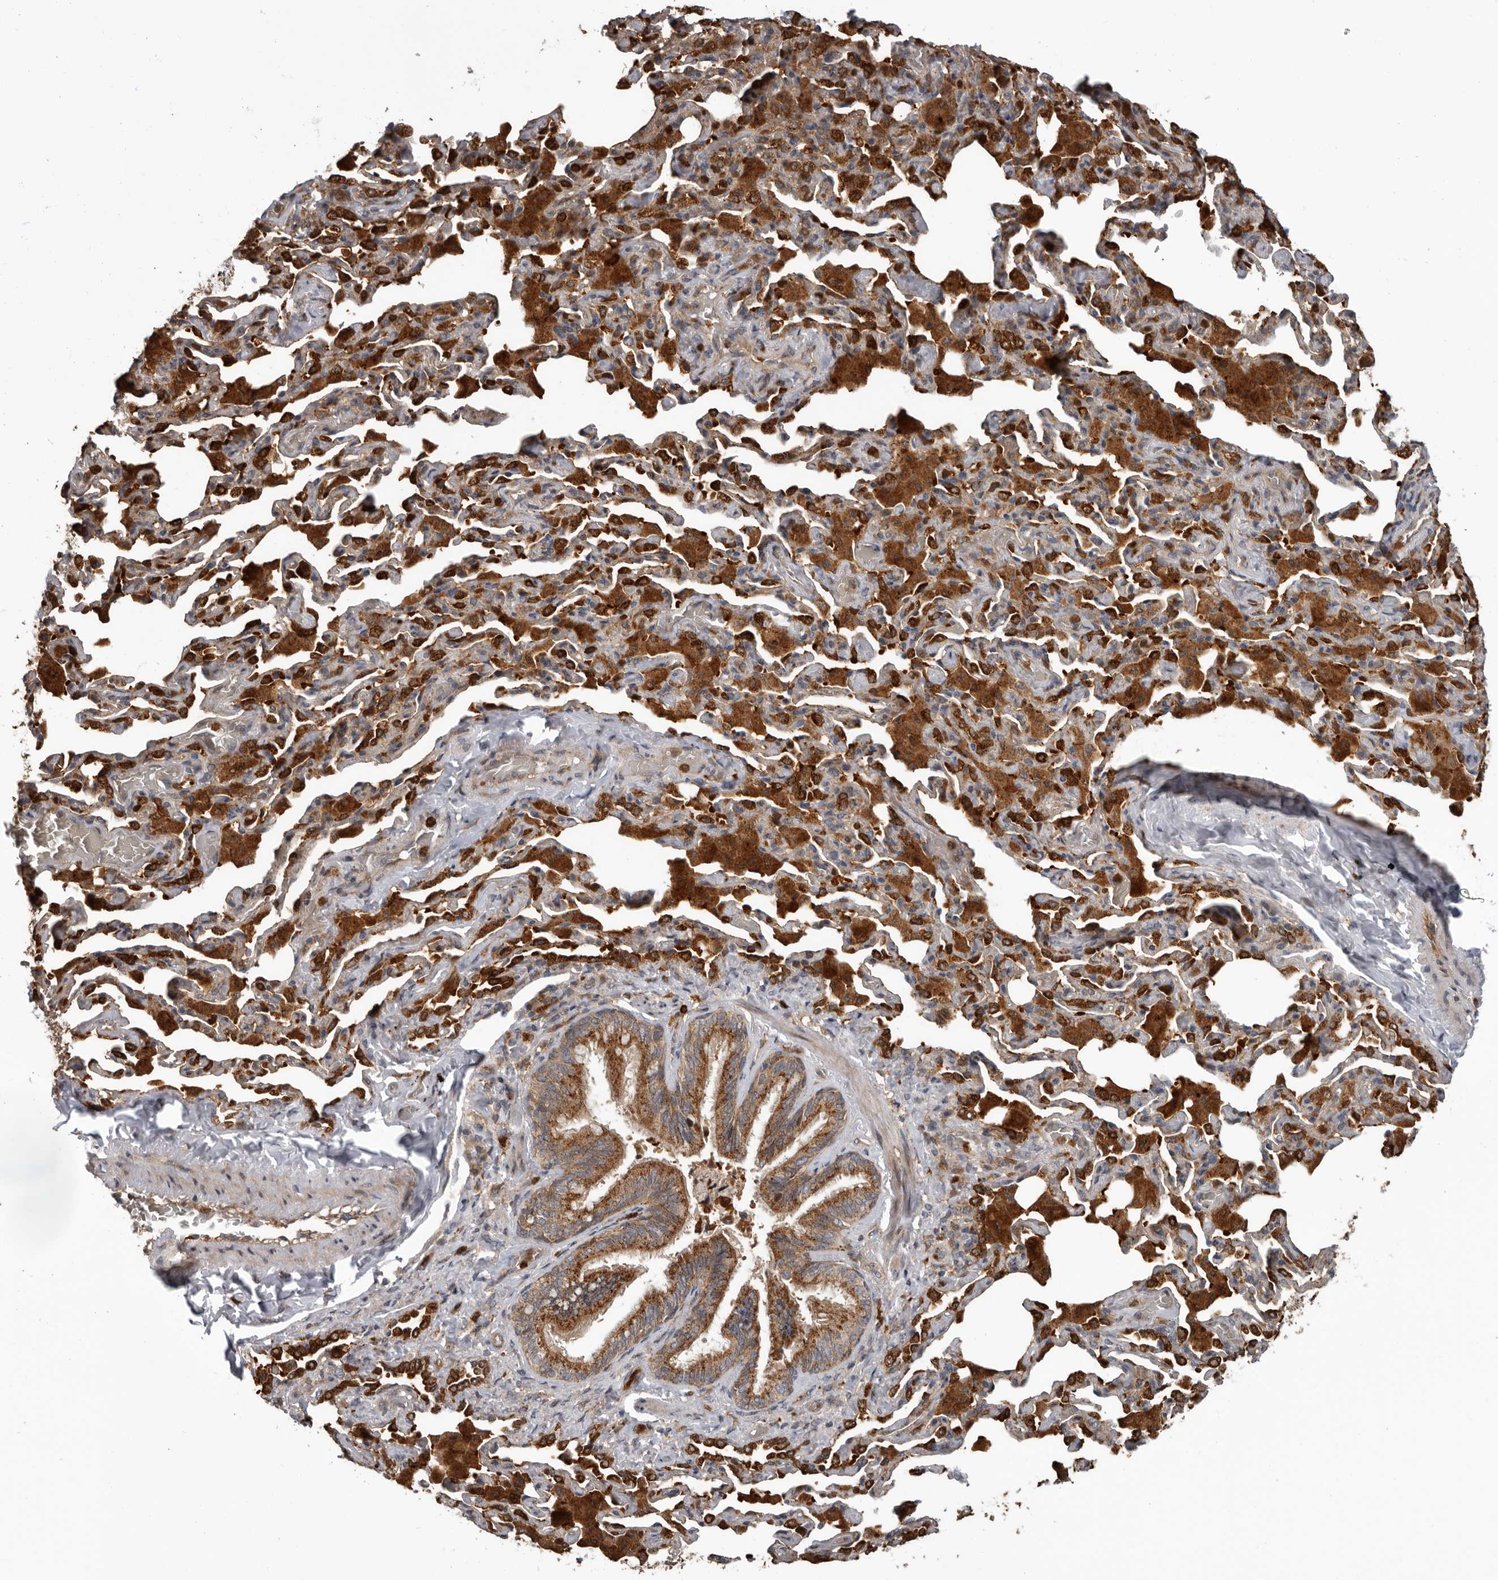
{"staining": {"intensity": "moderate", "quantity": ">75%", "location": "cytoplasmic/membranous"}, "tissue": "bronchus", "cell_type": "Respiratory epithelial cells", "image_type": "normal", "snomed": [{"axis": "morphology", "description": "Normal tissue, NOS"}, {"axis": "morphology", "description": "Inflammation, NOS"}, {"axis": "topography", "description": "Lung"}], "caption": "Moderate cytoplasmic/membranous staining for a protein is seen in approximately >75% of respiratory epithelial cells of benign bronchus using immunohistochemistry.", "gene": "FGFR4", "patient": {"sex": "female", "age": 46}}